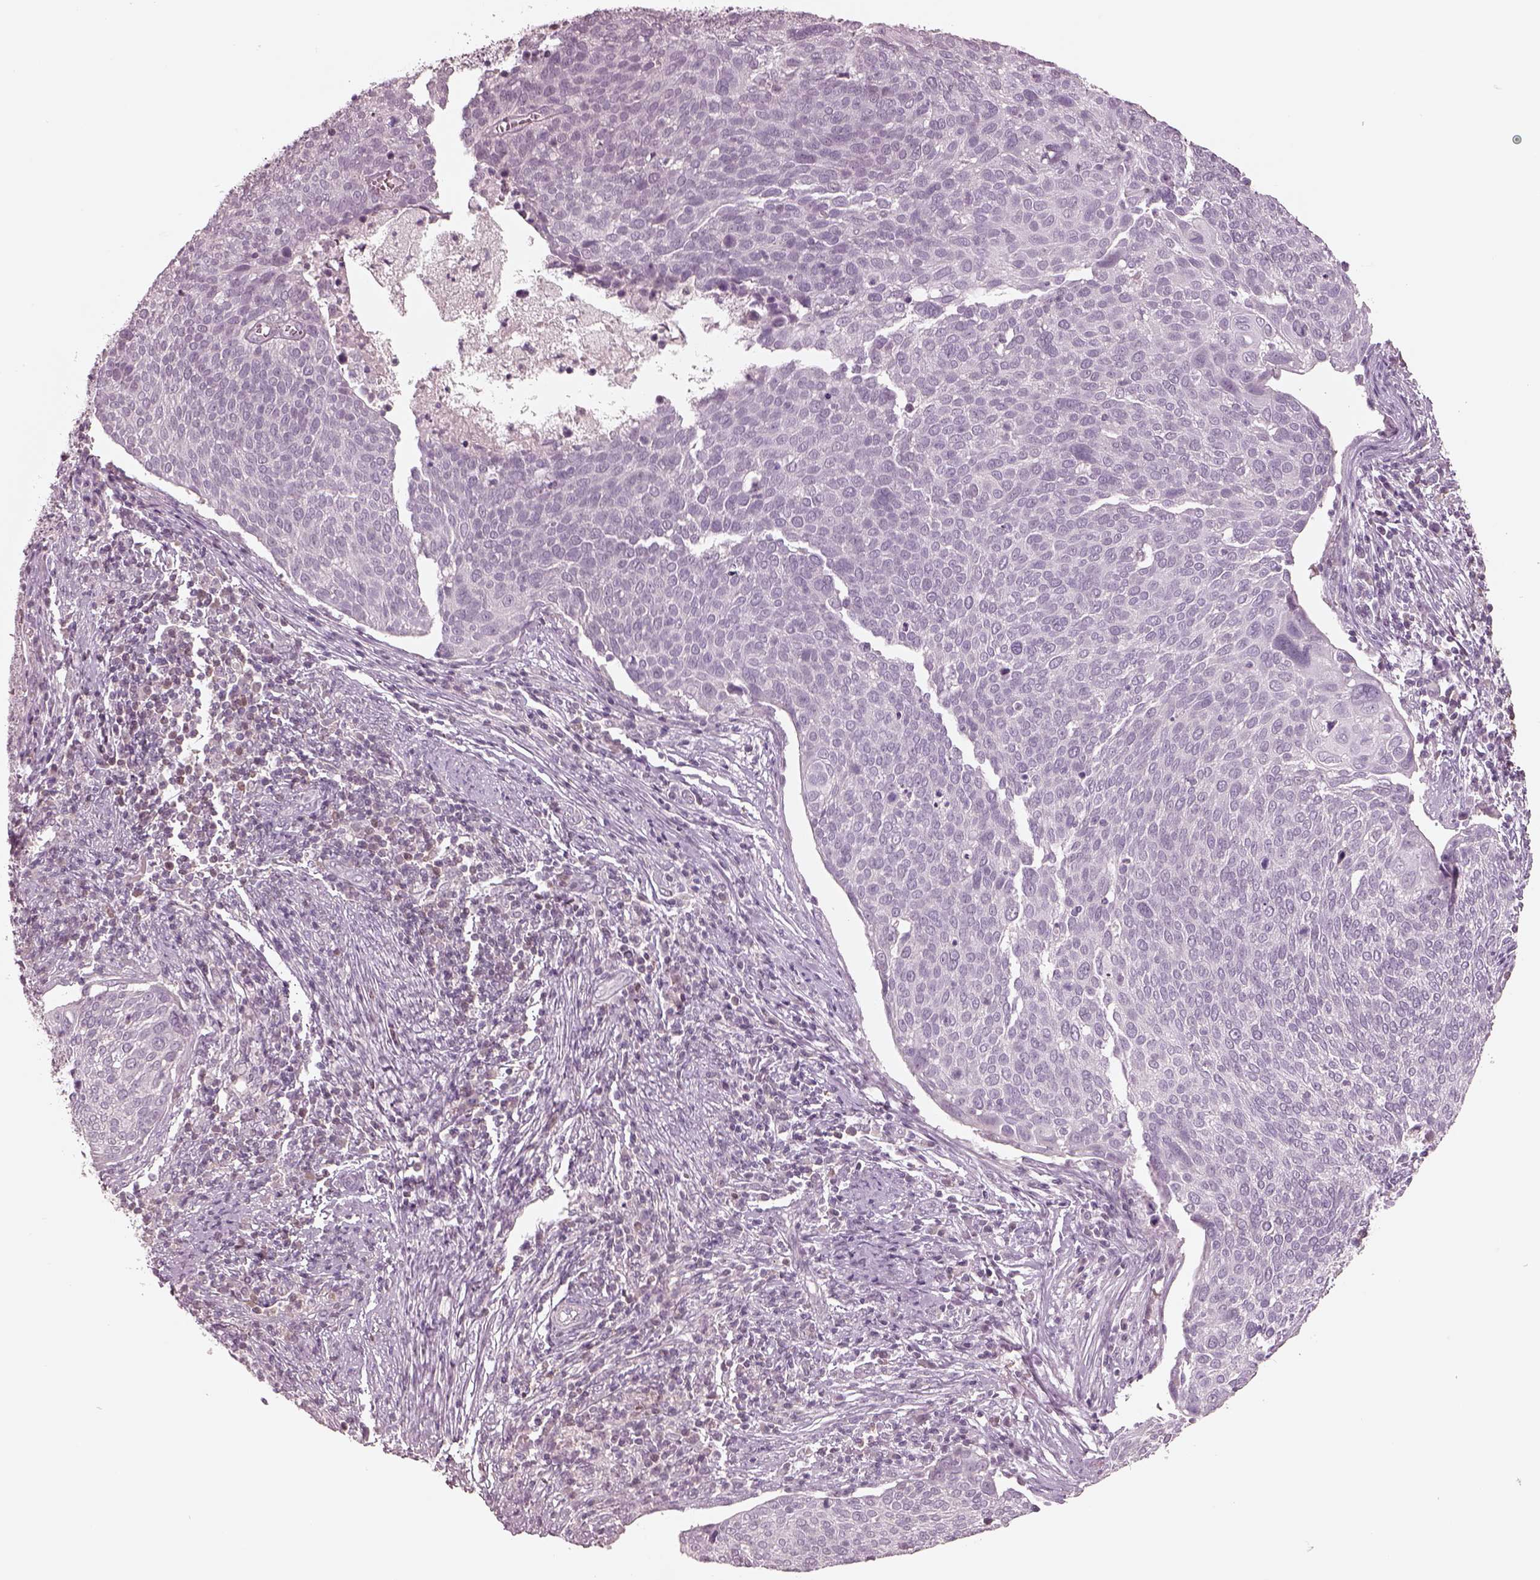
{"staining": {"intensity": "negative", "quantity": "none", "location": "none"}, "tissue": "cervical cancer", "cell_type": "Tumor cells", "image_type": "cancer", "snomed": [{"axis": "morphology", "description": "Squamous cell carcinoma, NOS"}, {"axis": "topography", "description": "Cervix"}], "caption": "The immunohistochemistry histopathology image has no significant staining in tumor cells of cervical cancer (squamous cell carcinoma) tissue. (DAB immunohistochemistry (IHC) with hematoxylin counter stain).", "gene": "EGR4", "patient": {"sex": "female", "age": 39}}